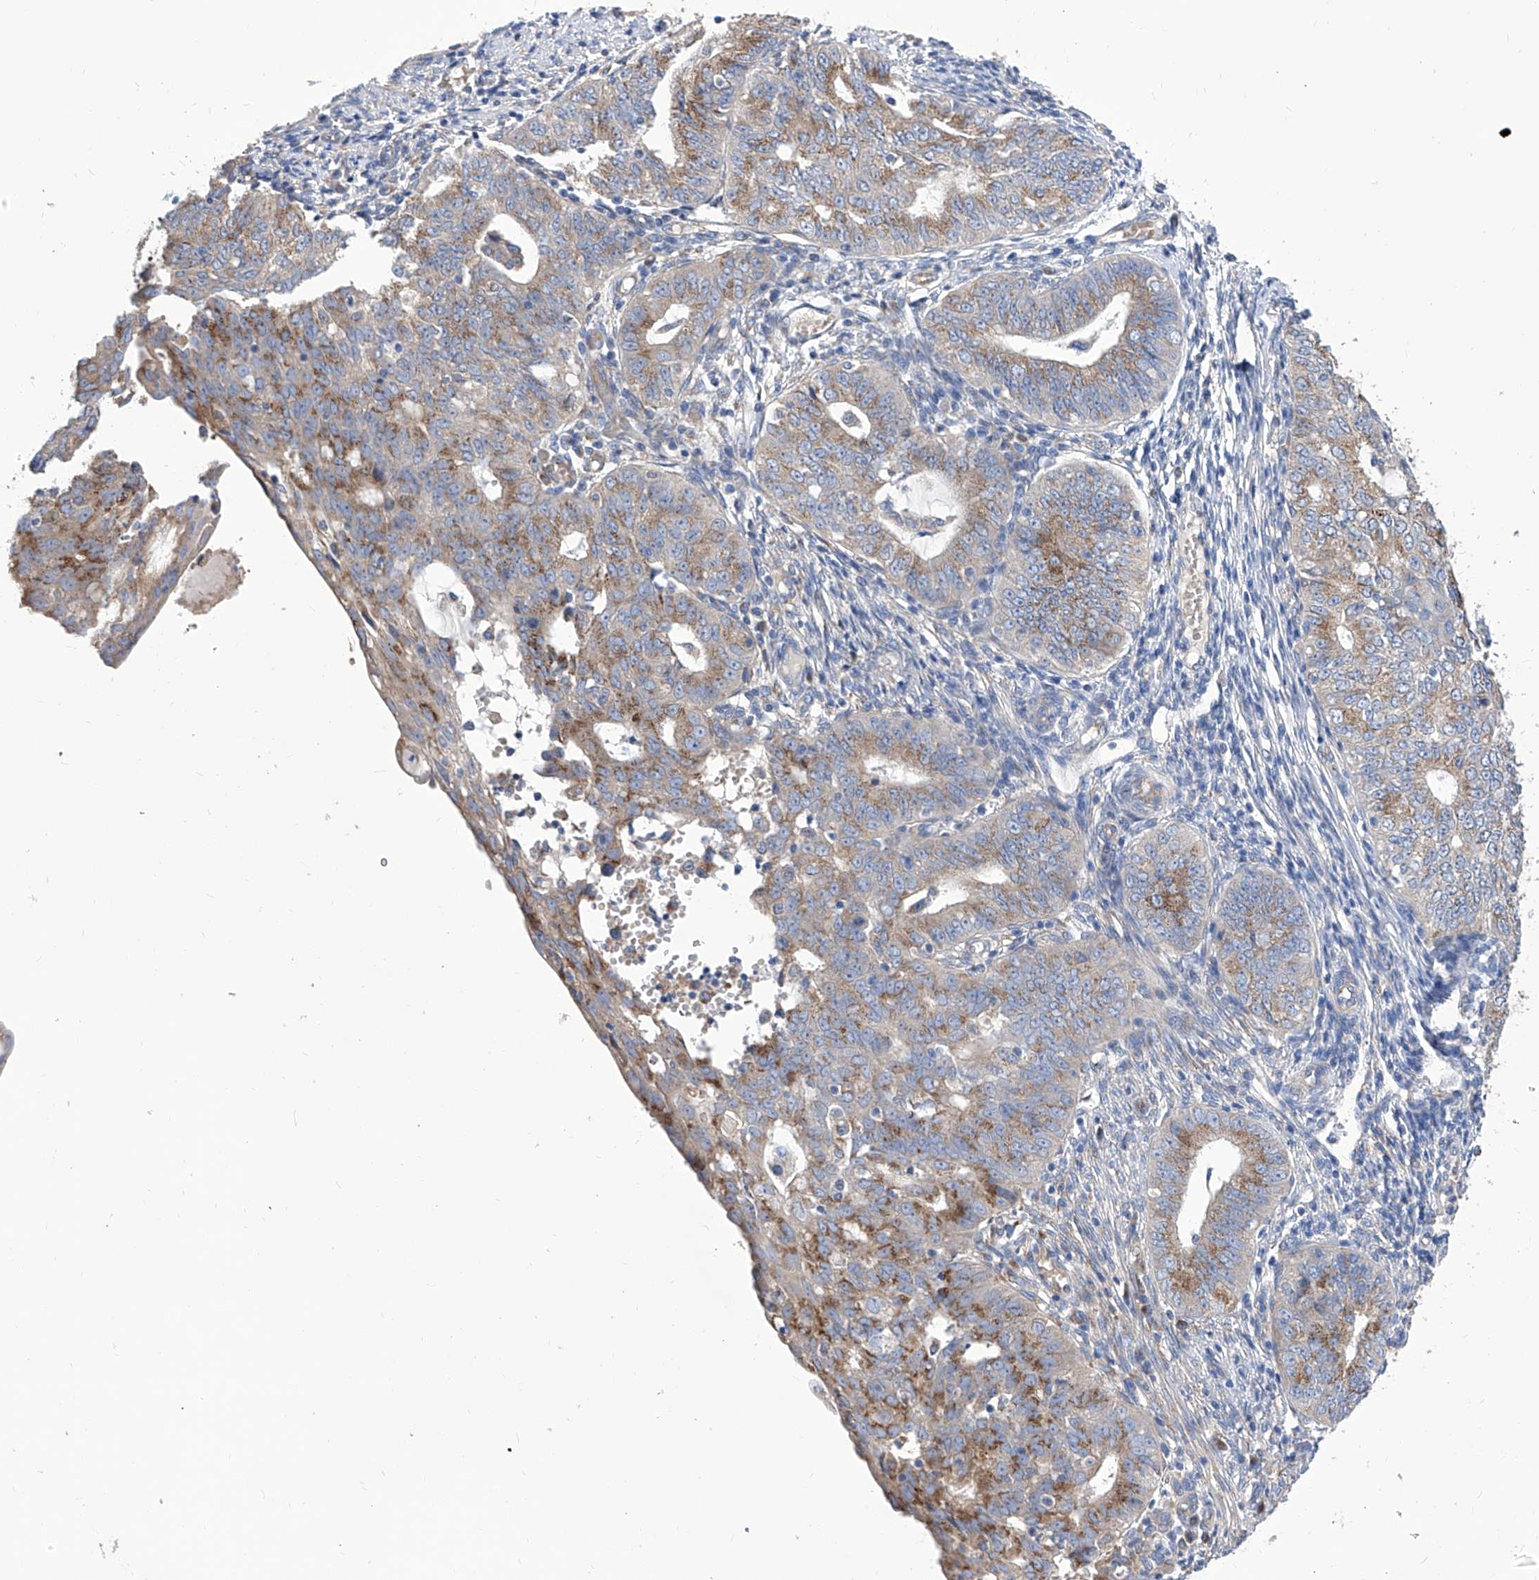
{"staining": {"intensity": "moderate", "quantity": ">75%", "location": "cytoplasmic/membranous"}, "tissue": "endometrial cancer", "cell_type": "Tumor cells", "image_type": "cancer", "snomed": [{"axis": "morphology", "description": "Adenocarcinoma, NOS"}, {"axis": "topography", "description": "Endometrium"}], "caption": "There is medium levels of moderate cytoplasmic/membranous expression in tumor cells of endometrial cancer (adenocarcinoma), as demonstrated by immunohistochemical staining (brown color).", "gene": "TJAP1", "patient": {"sex": "female", "age": 32}}